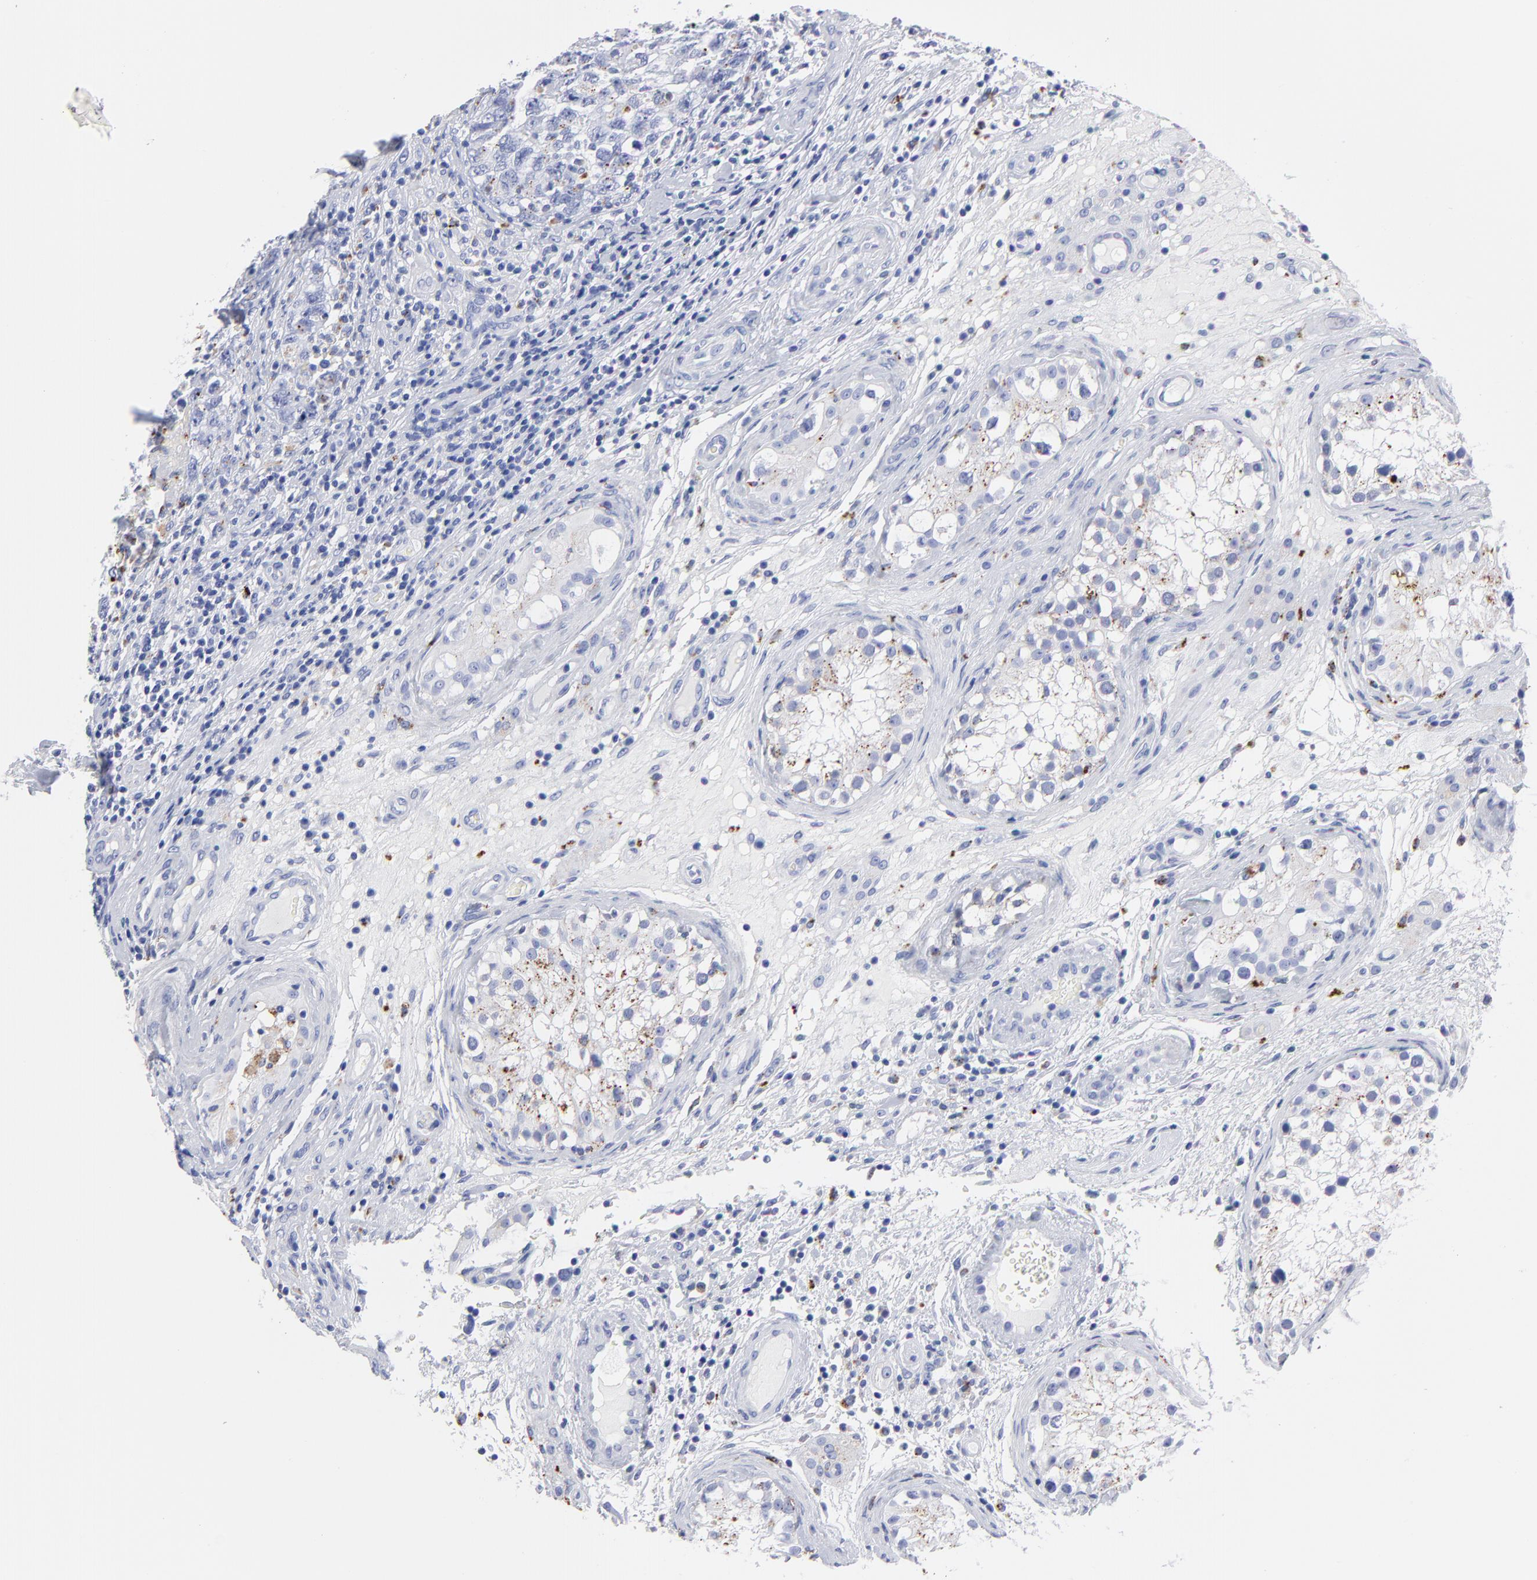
{"staining": {"intensity": "moderate", "quantity": "25%-75%", "location": "cytoplasmic/membranous"}, "tissue": "testis cancer", "cell_type": "Tumor cells", "image_type": "cancer", "snomed": [{"axis": "morphology", "description": "Carcinoma, Embryonal, NOS"}, {"axis": "topography", "description": "Testis"}], "caption": "Moderate cytoplasmic/membranous protein positivity is present in approximately 25%-75% of tumor cells in embryonal carcinoma (testis). Immunohistochemistry stains the protein in brown and the nuclei are stained blue.", "gene": "CPVL", "patient": {"sex": "male", "age": 31}}